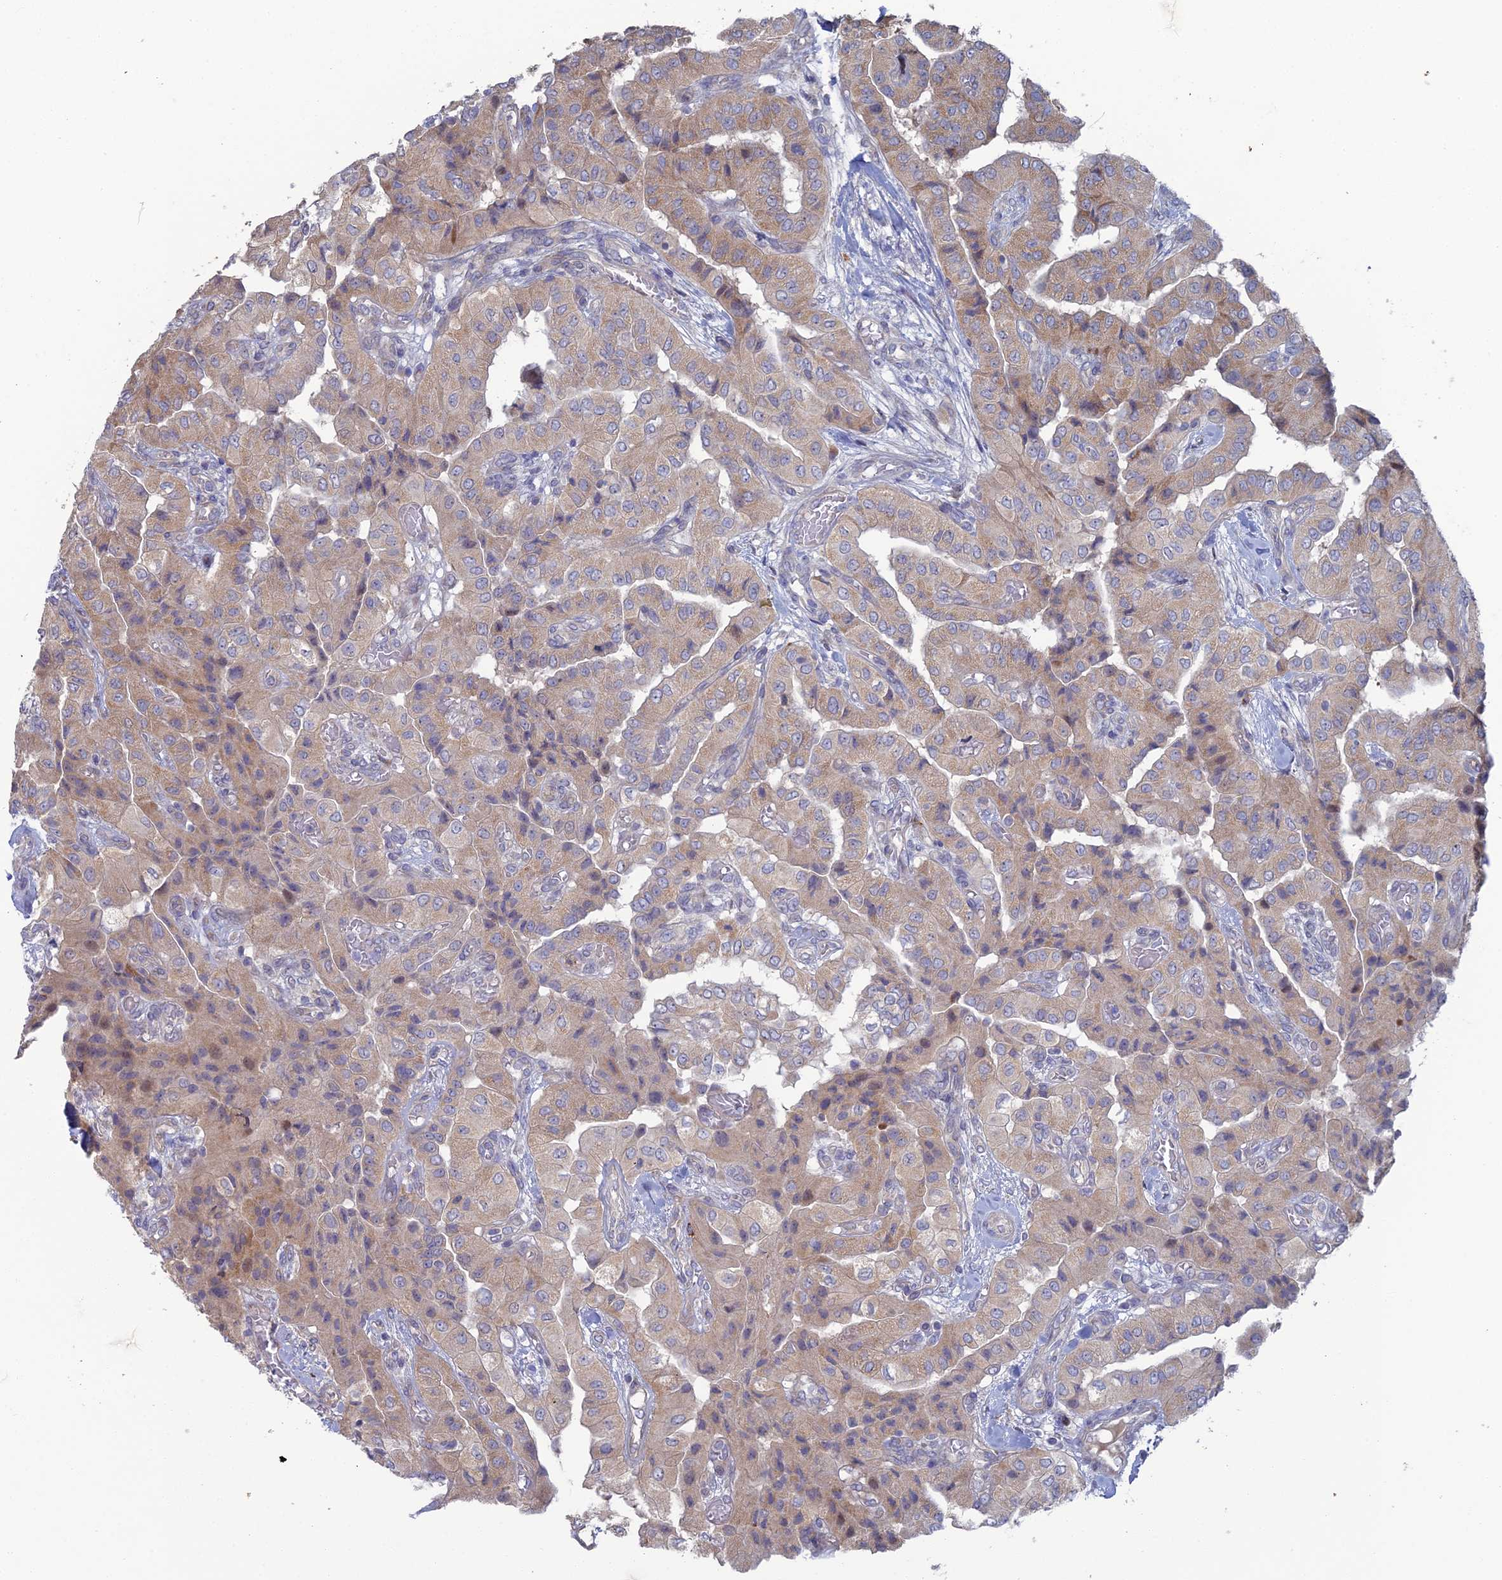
{"staining": {"intensity": "weak", "quantity": "25%-75%", "location": "cytoplasmic/membranous"}, "tissue": "head and neck cancer", "cell_type": "Tumor cells", "image_type": "cancer", "snomed": [{"axis": "morphology", "description": "Adenocarcinoma, NOS"}, {"axis": "topography", "description": "Head-Neck"}], "caption": "A brown stain highlights weak cytoplasmic/membranous staining of a protein in human head and neck adenocarcinoma tumor cells.", "gene": "ARL16", "patient": {"sex": "male", "age": 66}}